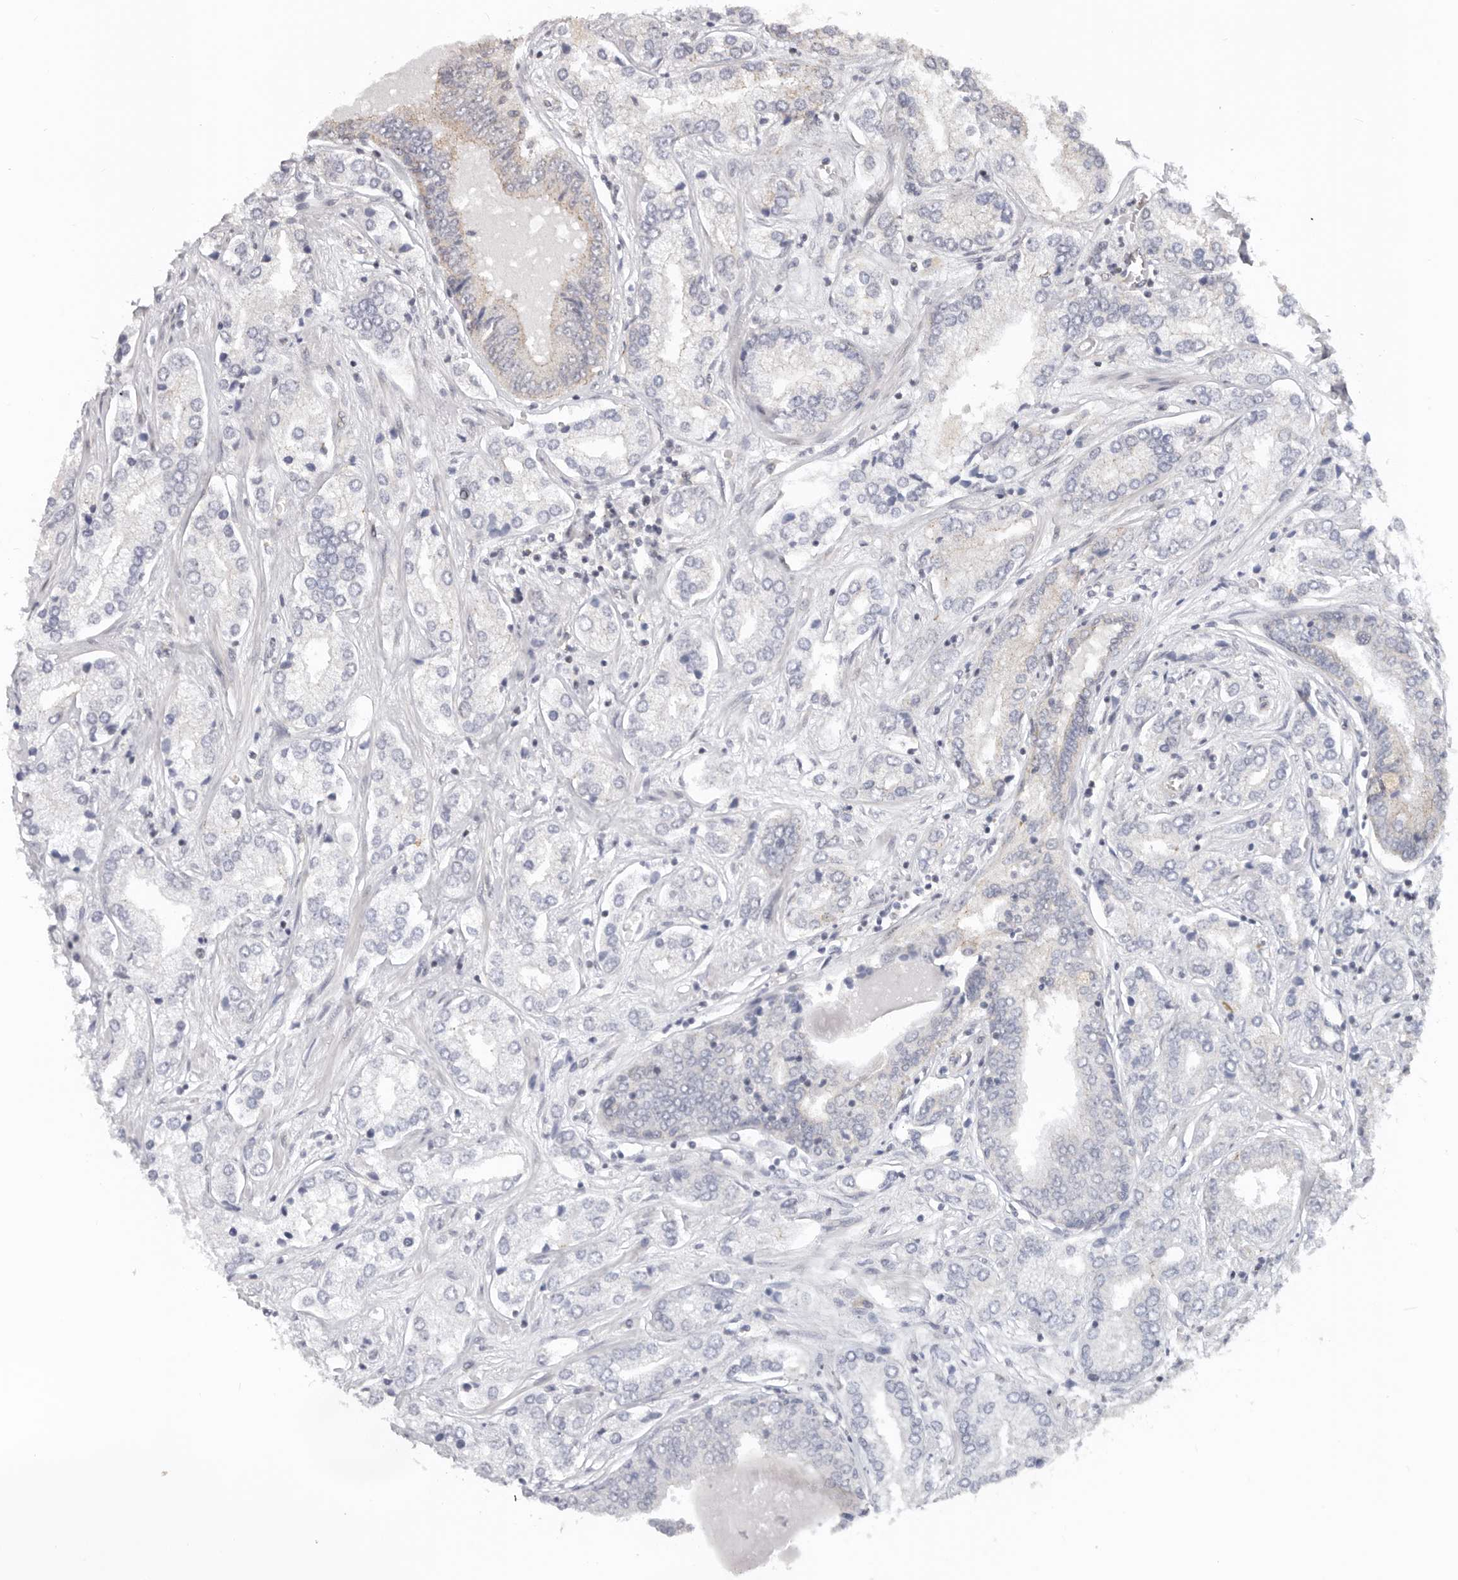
{"staining": {"intensity": "negative", "quantity": "none", "location": "none"}, "tissue": "prostate cancer", "cell_type": "Tumor cells", "image_type": "cancer", "snomed": [{"axis": "morphology", "description": "Adenocarcinoma, High grade"}, {"axis": "topography", "description": "Prostate"}], "caption": "DAB (3,3'-diaminobenzidine) immunohistochemical staining of human prostate adenocarcinoma (high-grade) shows no significant expression in tumor cells.", "gene": "USP49", "patient": {"sex": "male", "age": 66}}